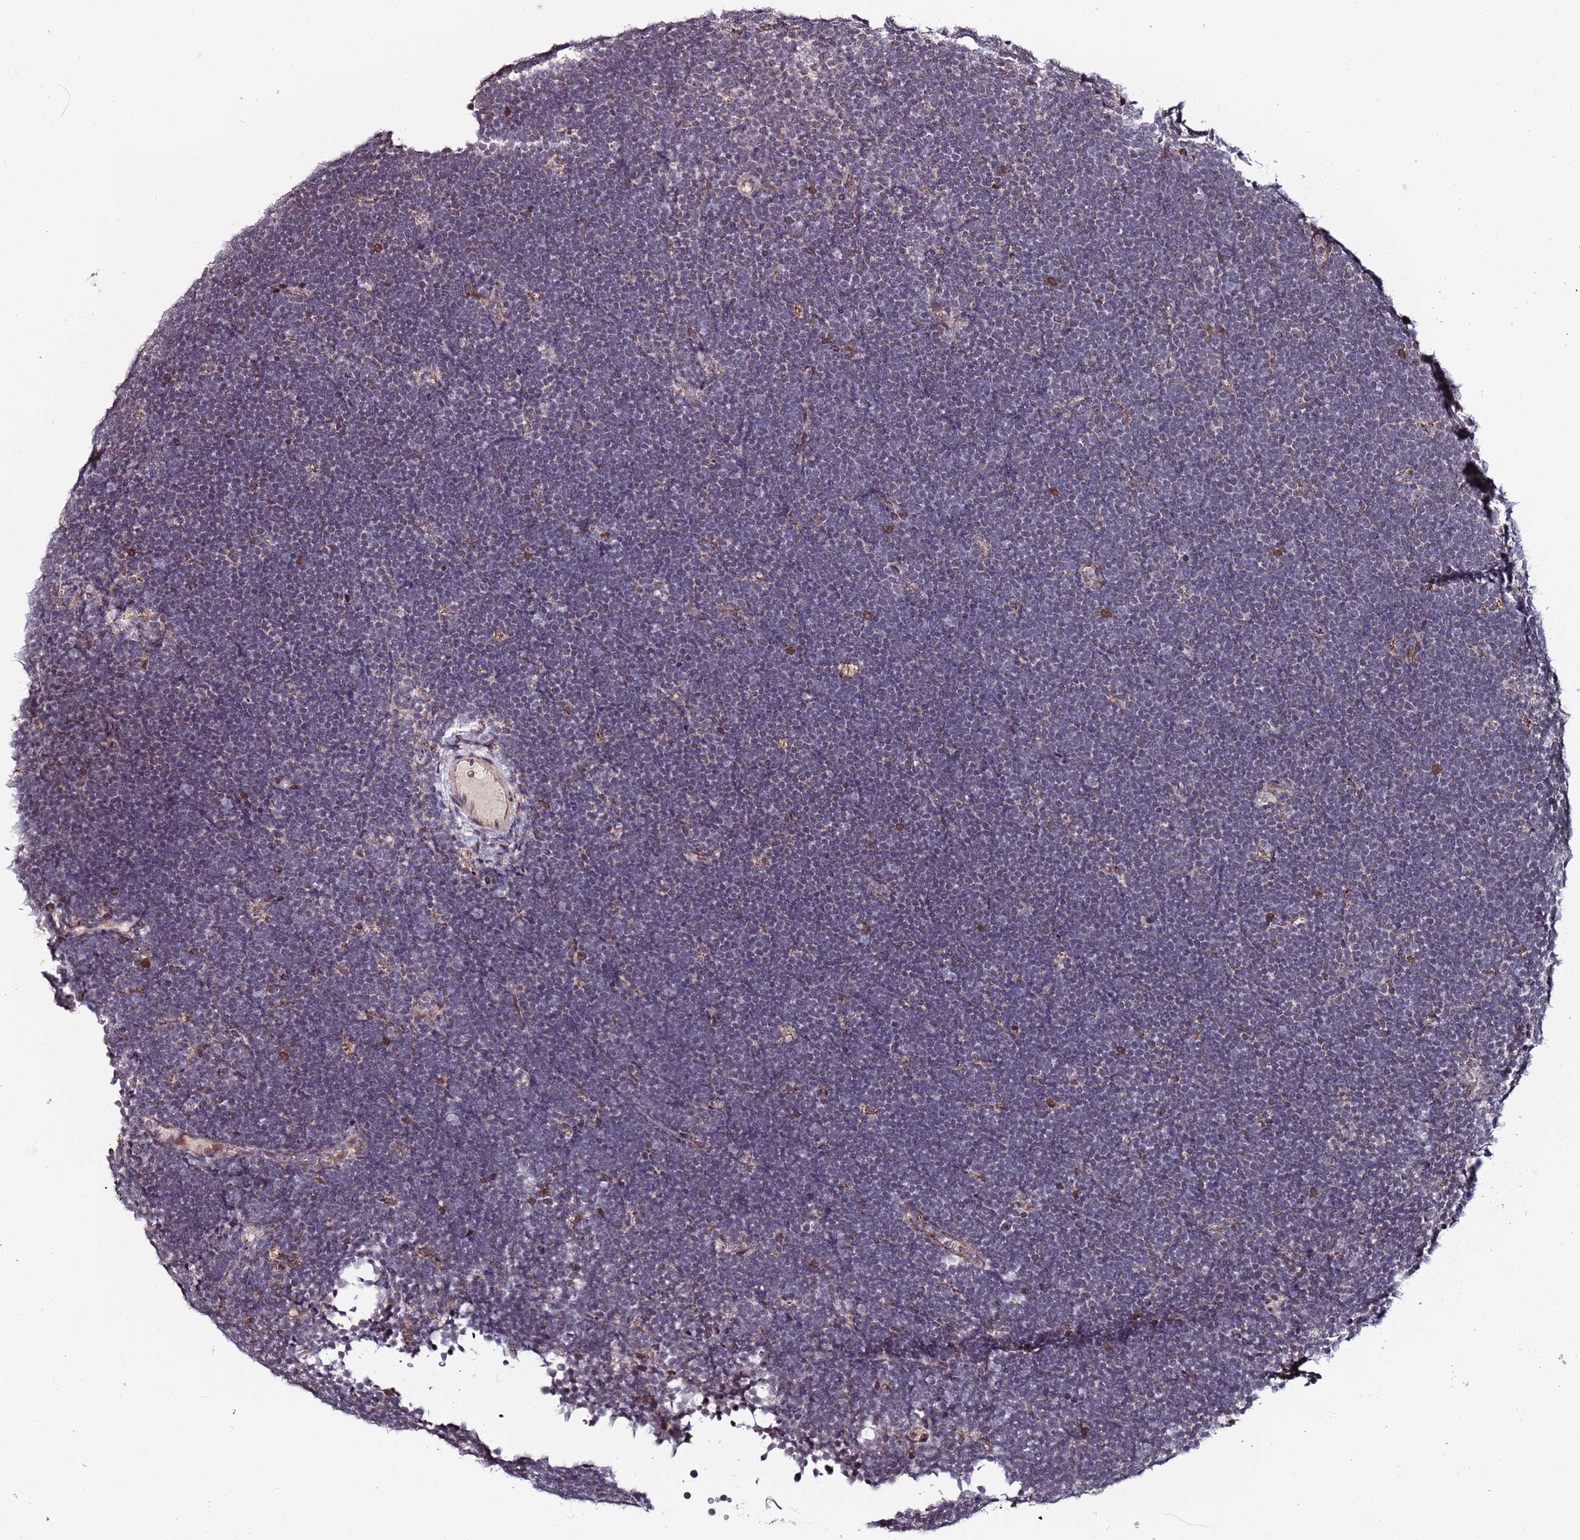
{"staining": {"intensity": "negative", "quantity": "none", "location": "none"}, "tissue": "lymphoma", "cell_type": "Tumor cells", "image_type": "cancer", "snomed": [{"axis": "morphology", "description": "Malignant lymphoma, non-Hodgkin's type, High grade"}, {"axis": "topography", "description": "Lymph node"}], "caption": "DAB immunohistochemical staining of lymphoma reveals no significant expression in tumor cells. (DAB IHC with hematoxylin counter stain).", "gene": "TP53AIP1", "patient": {"sex": "male", "age": 13}}